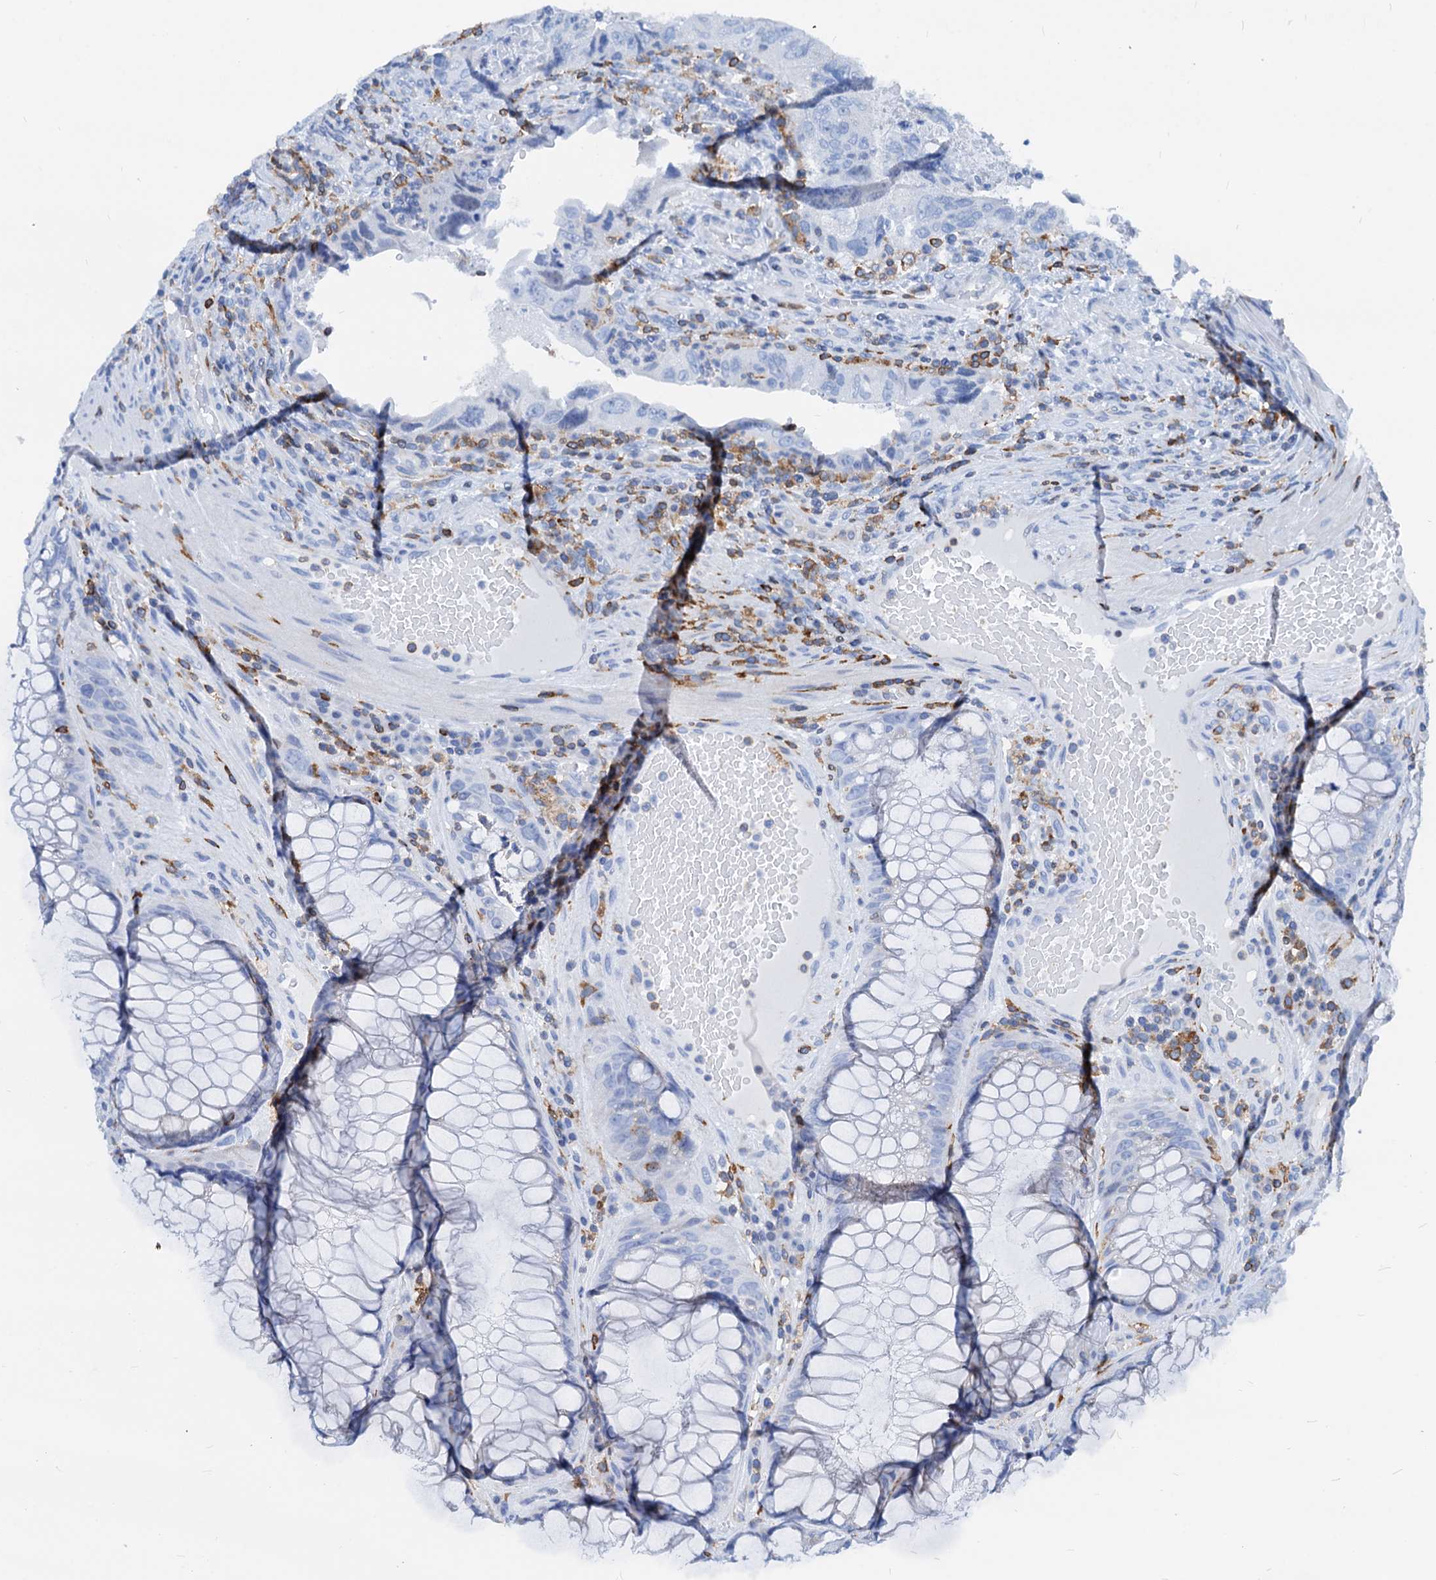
{"staining": {"intensity": "negative", "quantity": "none", "location": "none"}, "tissue": "colorectal cancer", "cell_type": "Tumor cells", "image_type": "cancer", "snomed": [{"axis": "morphology", "description": "Adenocarcinoma, NOS"}, {"axis": "topography", "description": "Rectum"}], "caption": "The IHC histopathology image has no significant expression in tumor cells of colorectal cancer tissue. Brightfield microscopy of immunohistochemistry (IHC) stained with DAB (3,3'-diaminobenzidine) (brown) and hematoxylin (blue), captured at high magnification.", "gene": "LCP2", "patient": {"sex": "male", "age": 63}}